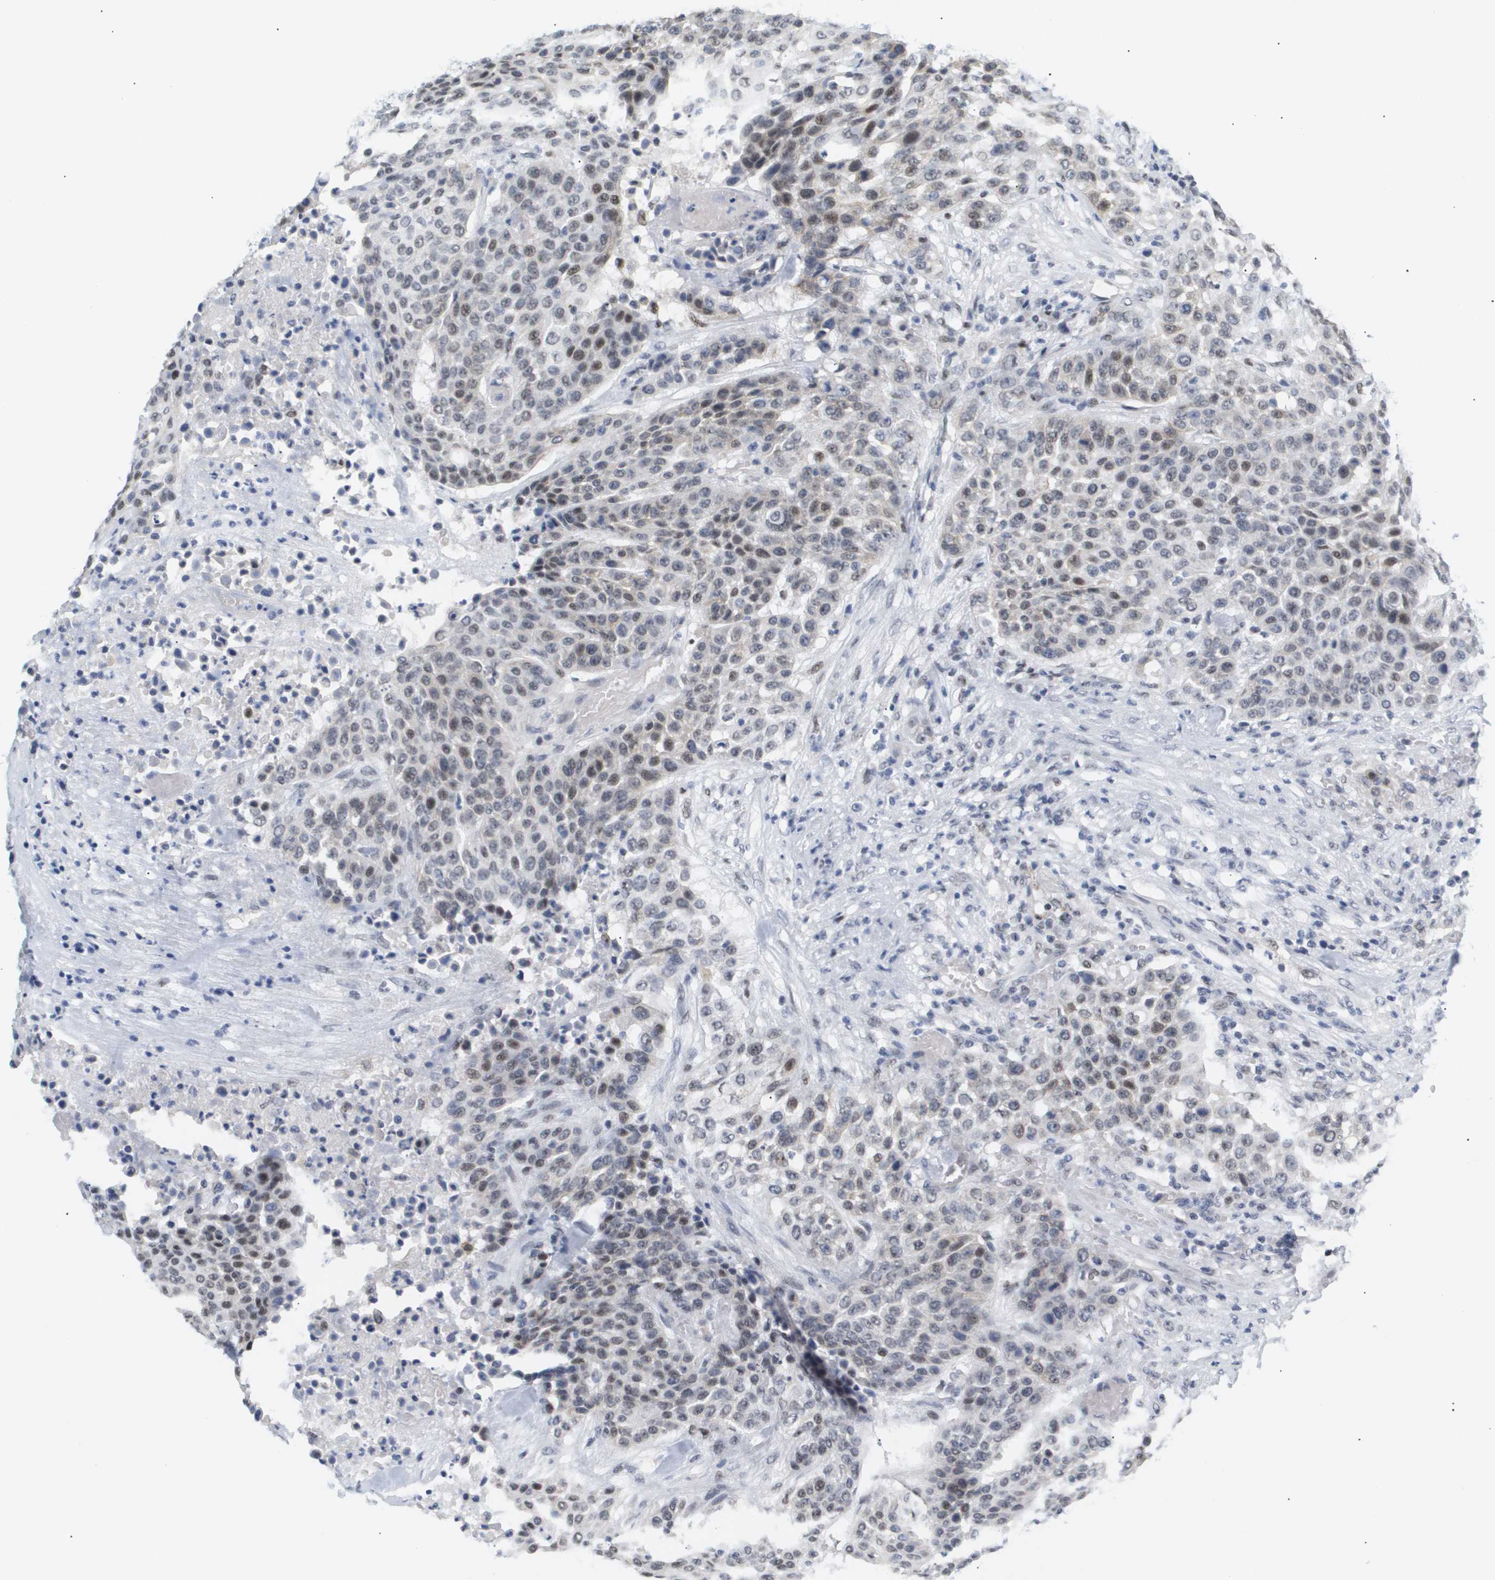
{"staining": {"intensity": "moderate", "quantity": "<25%", "location": "nuclear"}, "tissue": "urothelial cancer", "cell_type": "Tumor cells", "image_type": "cancer", "snomed": [{"axis": "morphology", "description": "Urothelial carcinoma, High grade"}, {"axis": "topography", "description": "Urinary bladder"}], "caption": "High-grade urothelial carcinoma stained for a protein exhibits moderate nuclear positivity in tumor cells. Nuclei are stained in blue.", "gene": "PPARD", "patient": {"sex": "male", "age": 74}}